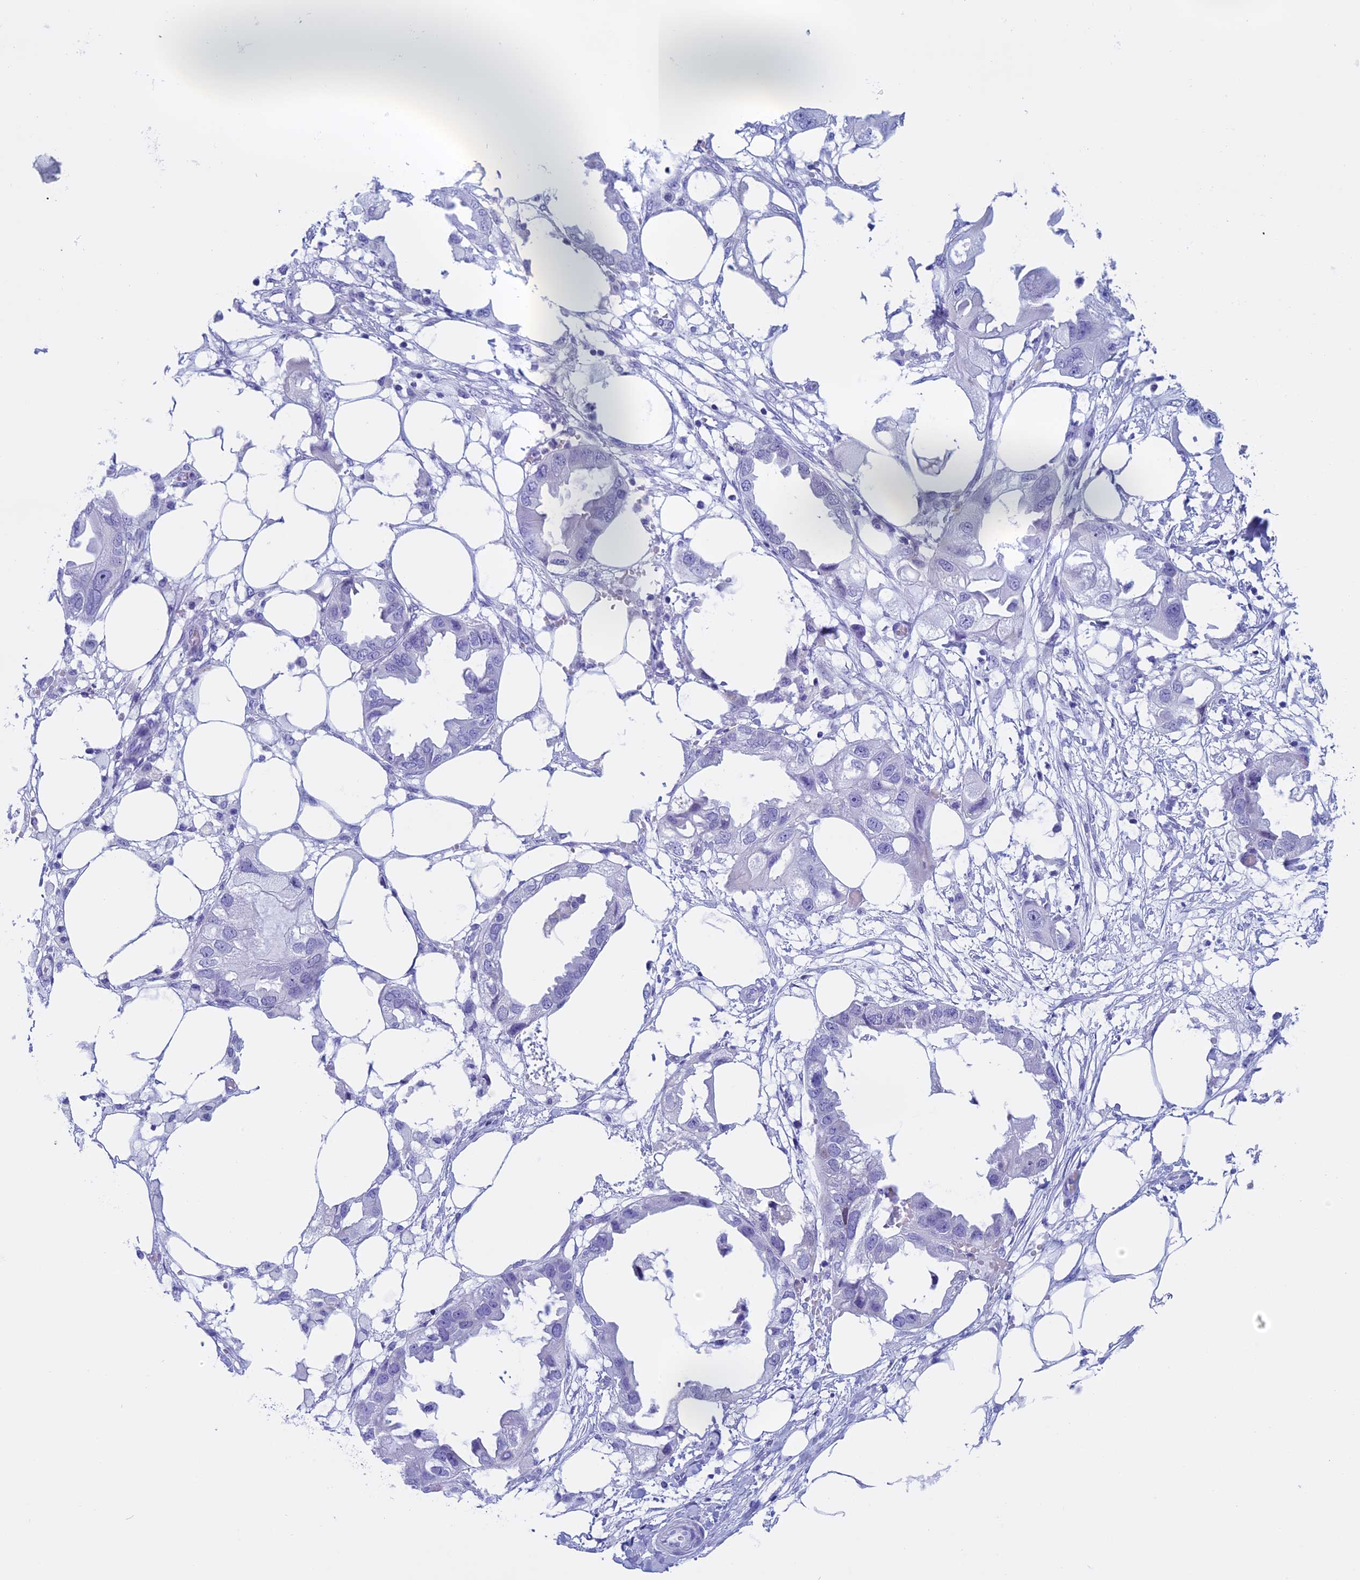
{"staining": {"intensity": "negative", "quantity": "none", "location": "none"}, "tissue": "endometrial cancer", "cell_type": "Tumor cells", "image_type": "cancer", "snomed": [{"axis": "morphology", "description": "Adenocarcinoma, NOS"}, {"axis": "morphology", "description": "Adenocarcinoma, metastatic, NOS"}, {"axis": "topography", "description": "Adipose tissue"}, {"axis": "topography", "description": "Endometrium"}], "caption": "Histopathology image shows no significant protein positivity in tumor cells of endometrial cancer. (DAB IHC visualized using brightfield microscopy, high magnification).", "gene": "FAM169A", "patient": {"sex": "female", "age": 67}}